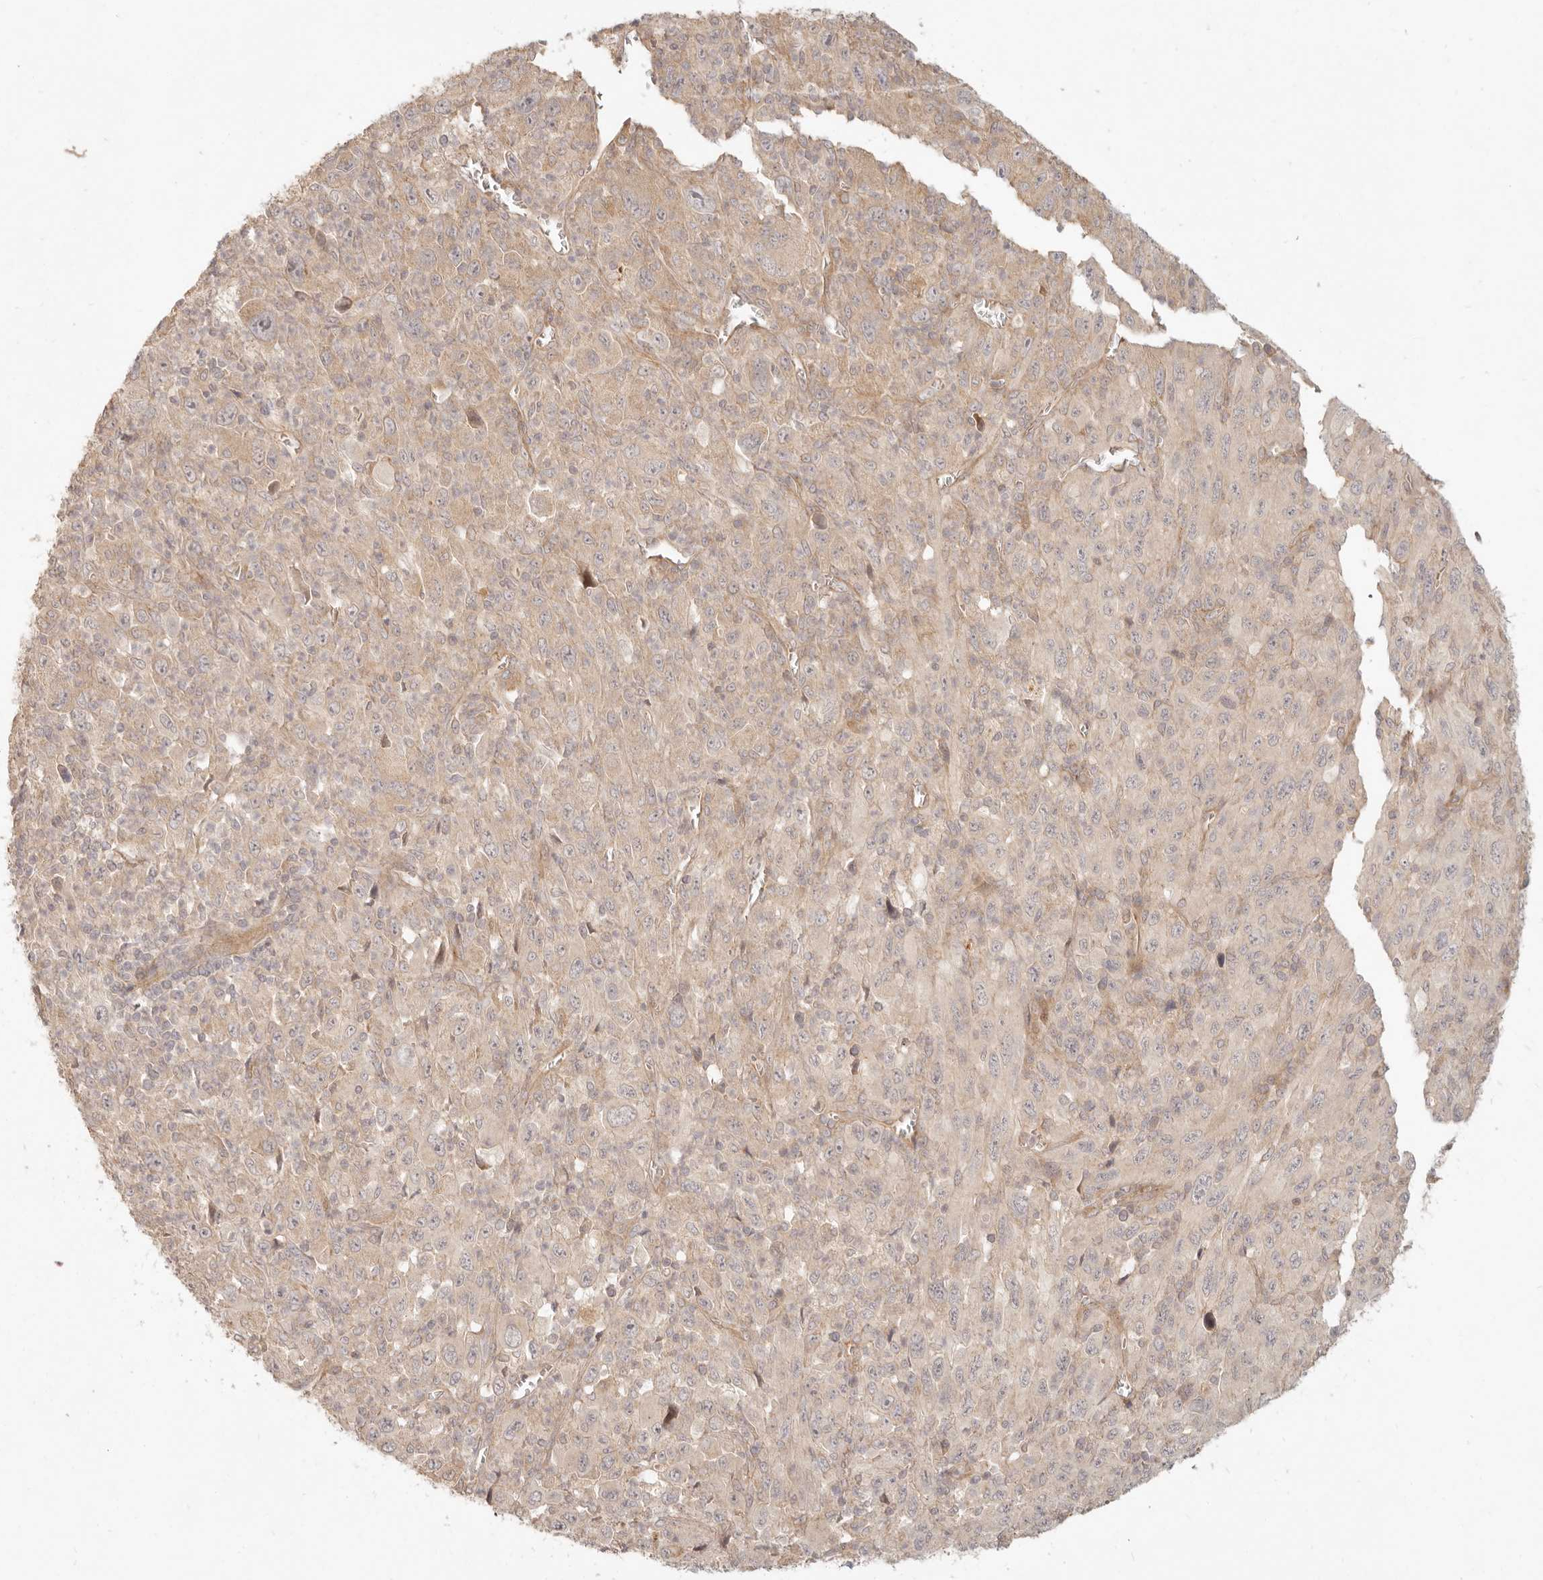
{"staining": {"intensity": "weak", "quantity": "25%-75%", "location": "cytoplasmic/membranous"}, "tissue": "melanoma", "cell_type": "Tumor cells", "image_type": "cancer", "snomed": [{"axis": "morphology", "description": "Malignant melanoma, Metastatic site"}, {"axis": "topography", "description": "Skin"}], "caption": "Melanoma was stained to show a protein in brown. There is low levels of weak cytoplasmic/membranous expression in approximately 25%-75% of tumor cells.", "gene": "PPP1R3B", "patient": {"sex": "female", "age": 56}}